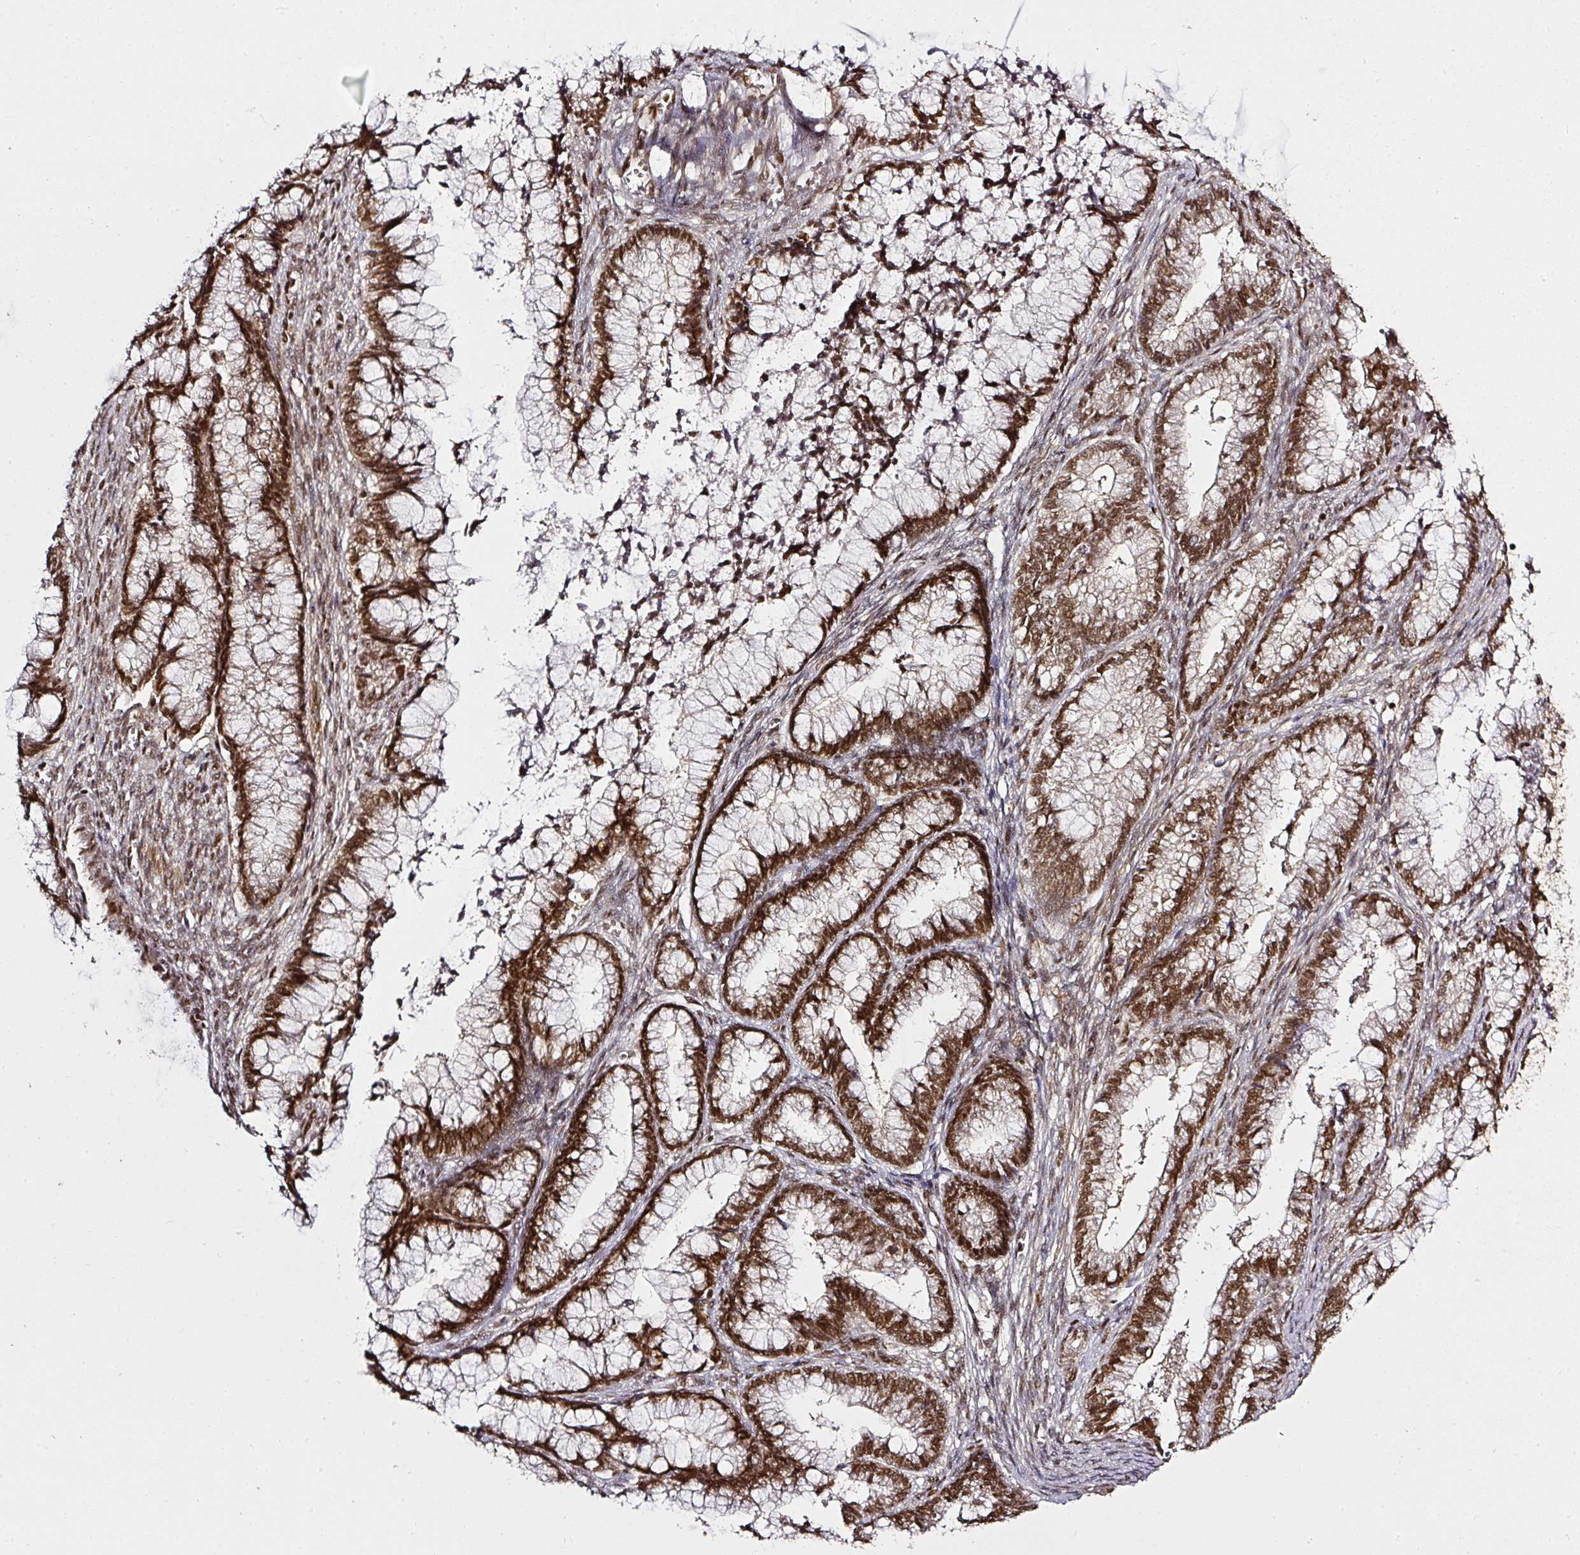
{"staining": {"intensity": "moderate", "quantity": ">75%", "location": "nuclear"}, "tissue": "cervical cancer", "cell_type": "Tumor cells", "image_type": "cancer", "snomed": [{"axis": "morphology", "description": "Adenocarcinoma, NOS"}, {"axis": "topography", "description": "Cervix"}], "caption": "Immunohistochemistry (IHC) of human cervical cancer (adenocarcinoma) demonstrates medium levels of moderate nuclear staining in approximately >75% of tumor cells.", "gene": "GPRIN2", "patient": {"sex": "female", "age": 44}}